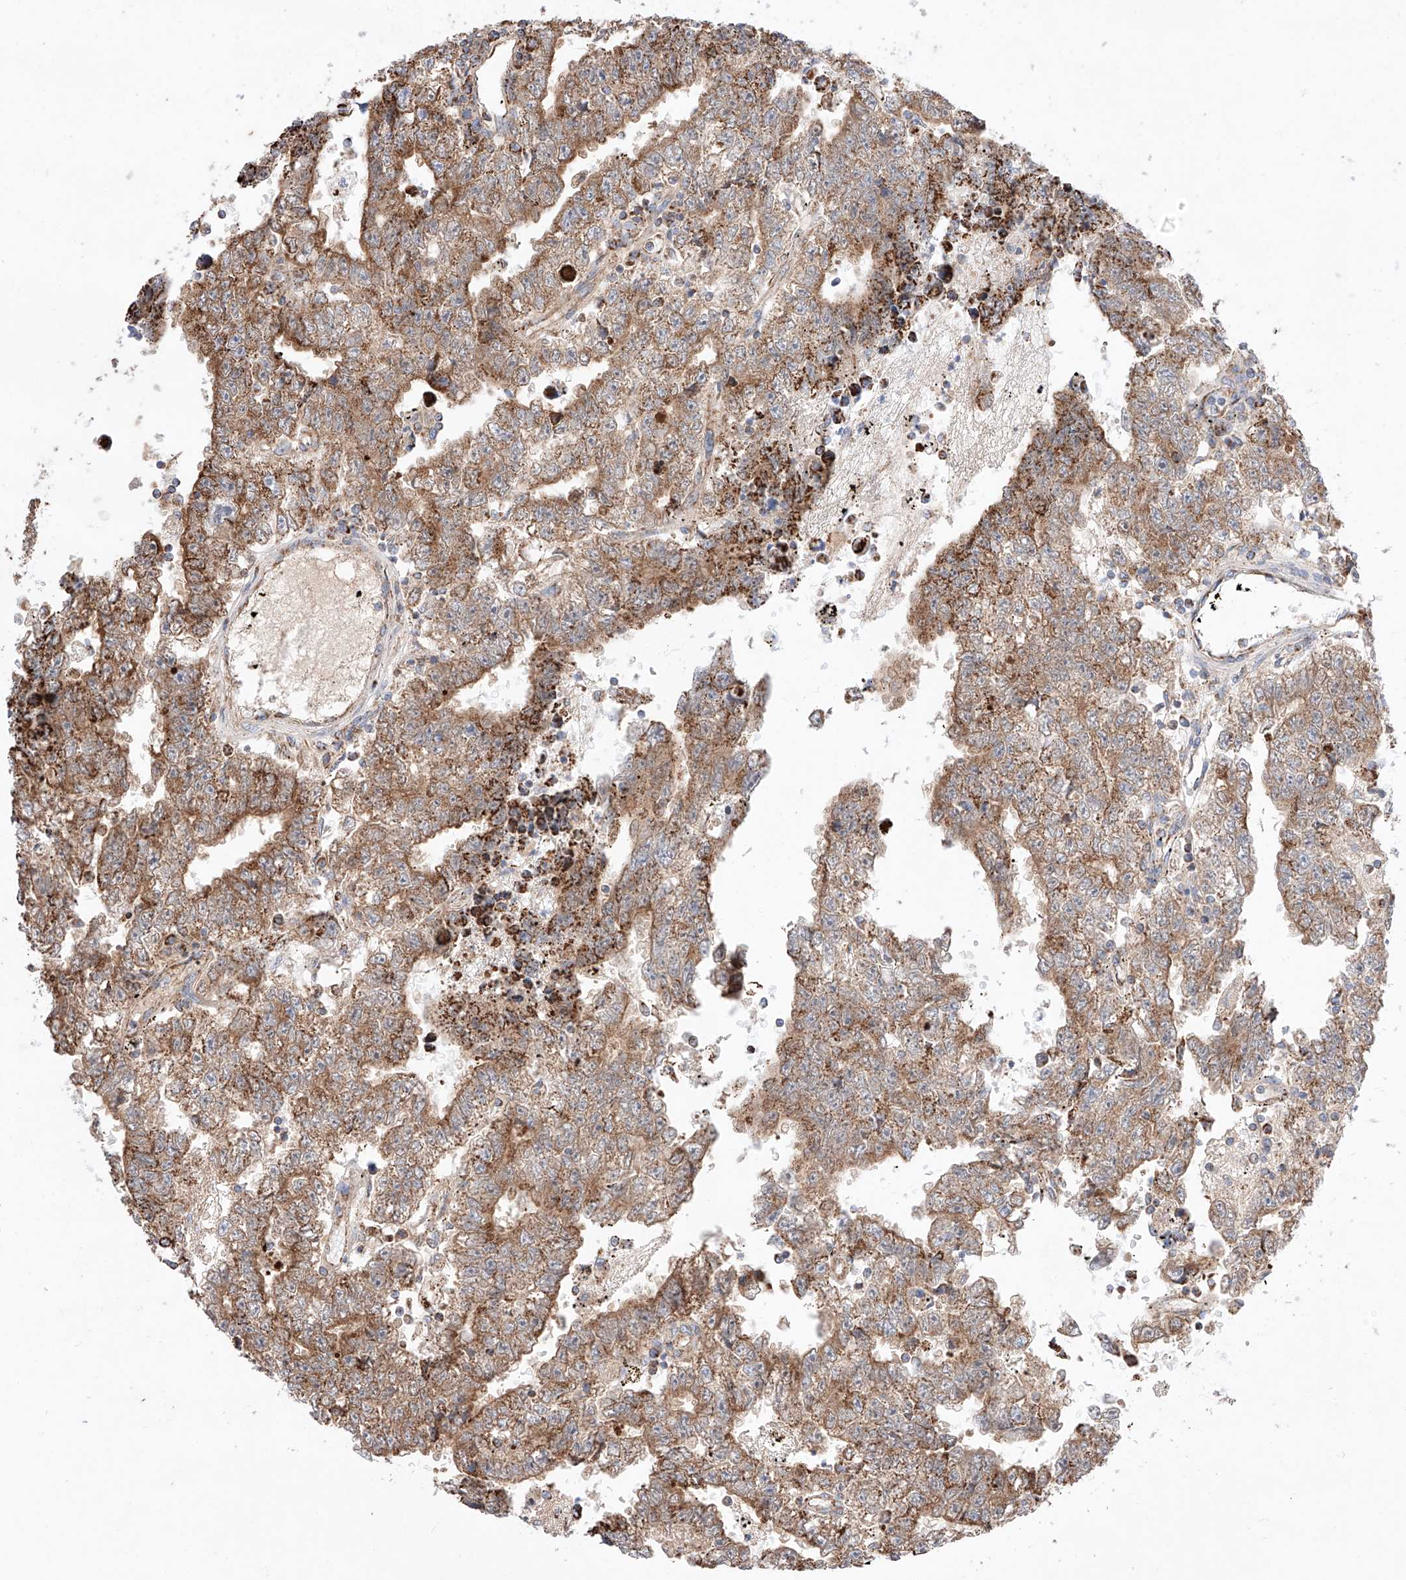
{"staining": {"intensity": "moderate", "quantity": ">75%", "location": "cytoplasmic/membranous"}, "tissue": "testis cancer", "cell_type": "Tumor cells", "image_type": "cancer", "snomed": [{"axis": "morphology", "description": "Carcinoma, Embryonal, NOS"}, {"axis": "topography", "description": "Testis"}], "caption": "The micrograph shows staining of testis embryonal carcinoma, revealing moderate cytoplasmic/membranous protein staining (brown color) within tumor cells.", "gene": "KTI12", "patient": {"sex": "male", "age": 25}}